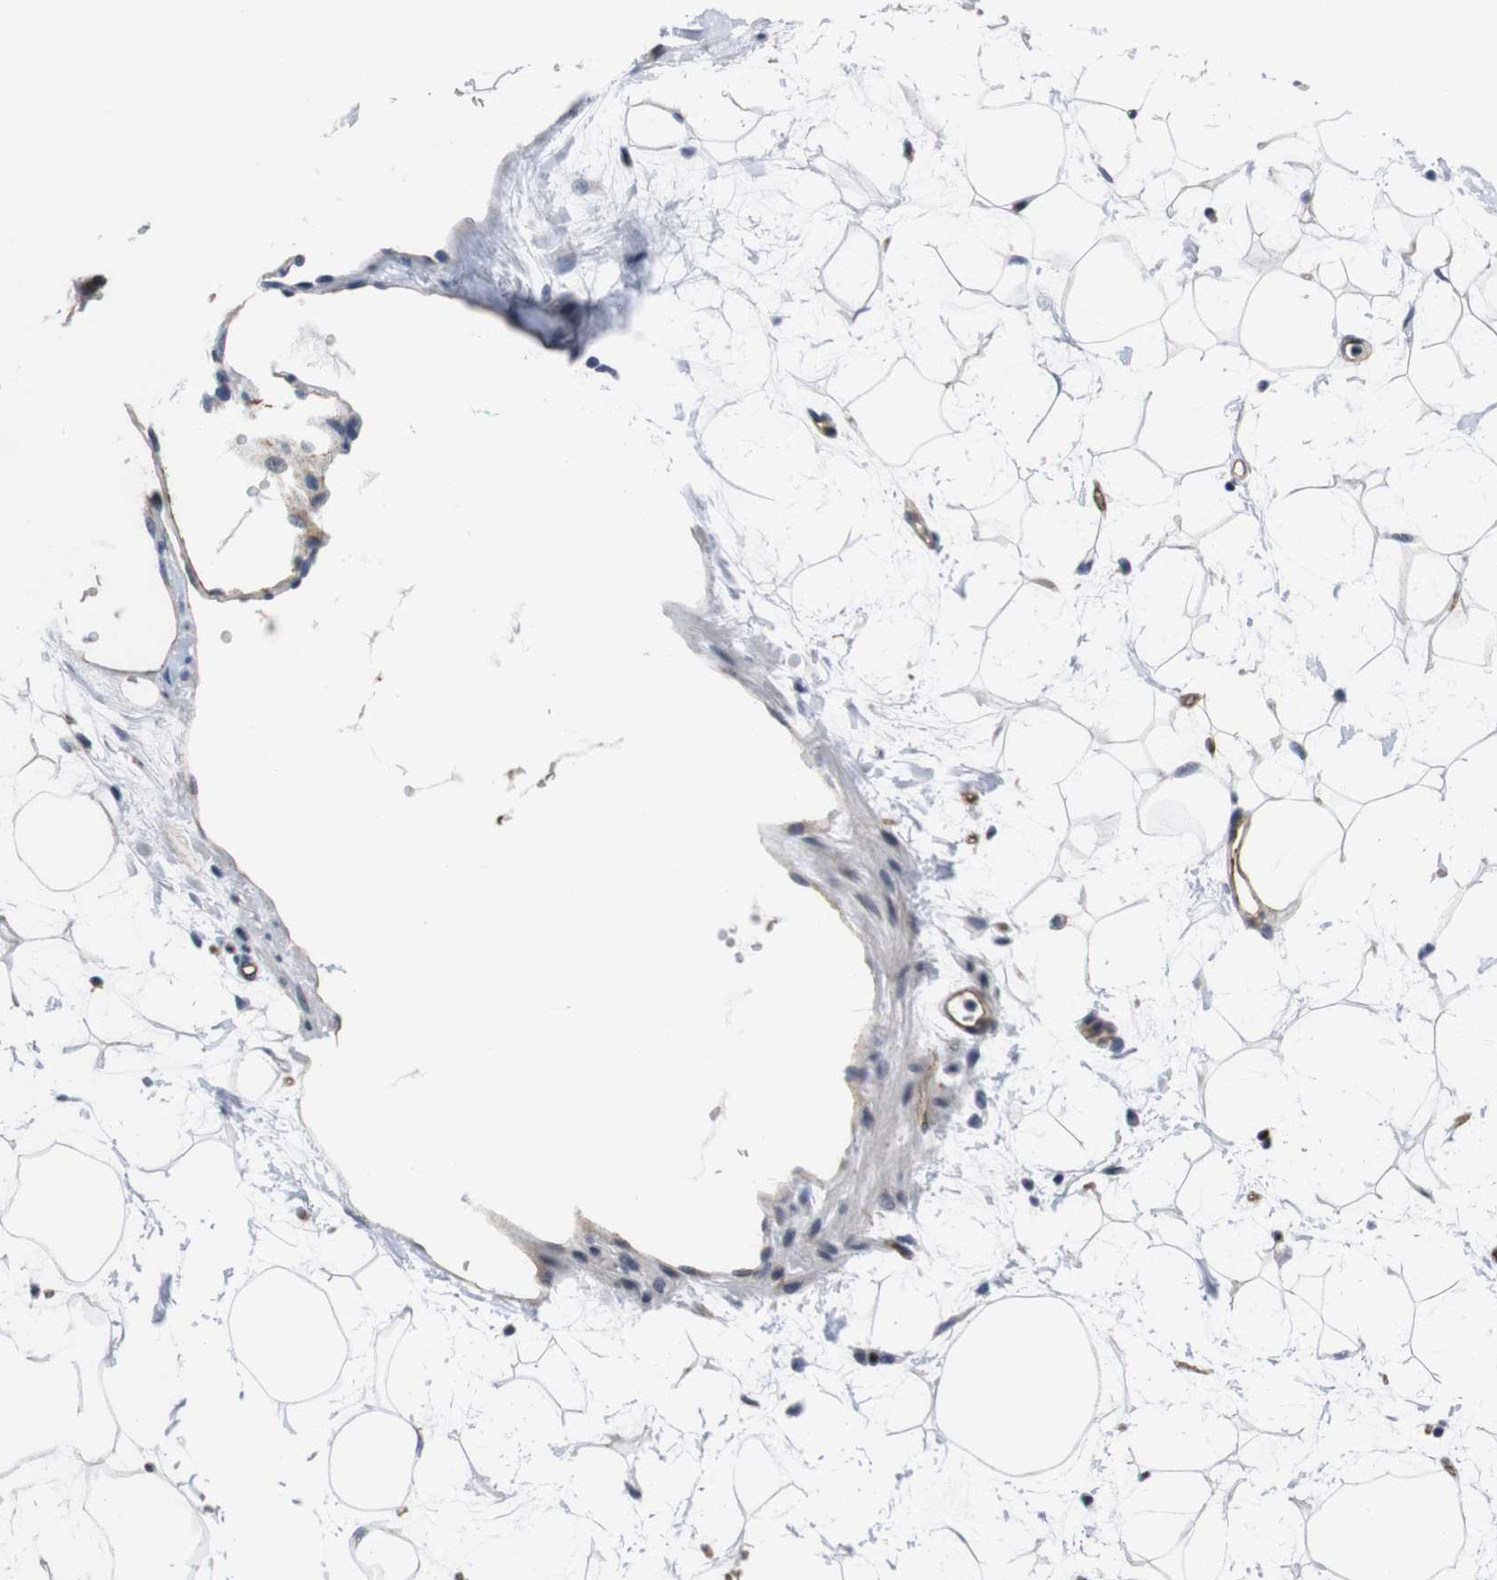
{"staining": {"intensity": "negative", "quantity": "none", "location": "none"}, "tissue": "adipose tissue", "cell_type": "Adipocytes", "image_type": "normal", "snomed": [{"axis": "morphology", "description": "Normal tissue, NOS"}, {"axis": "topography", "description": "Soft tissue"}], "caption": "Immunohistochemistry (IHC) of unremarkable adipose tissue exhibits no expression in adipocytes. Brightfield microscopy of immunohistochemistry (IHC) stained with DAB (brown) and hematoxylin (blue), captured at high magnification.", "gene": "SOCS3", "patient": {"sex": "male", "age": 72}}